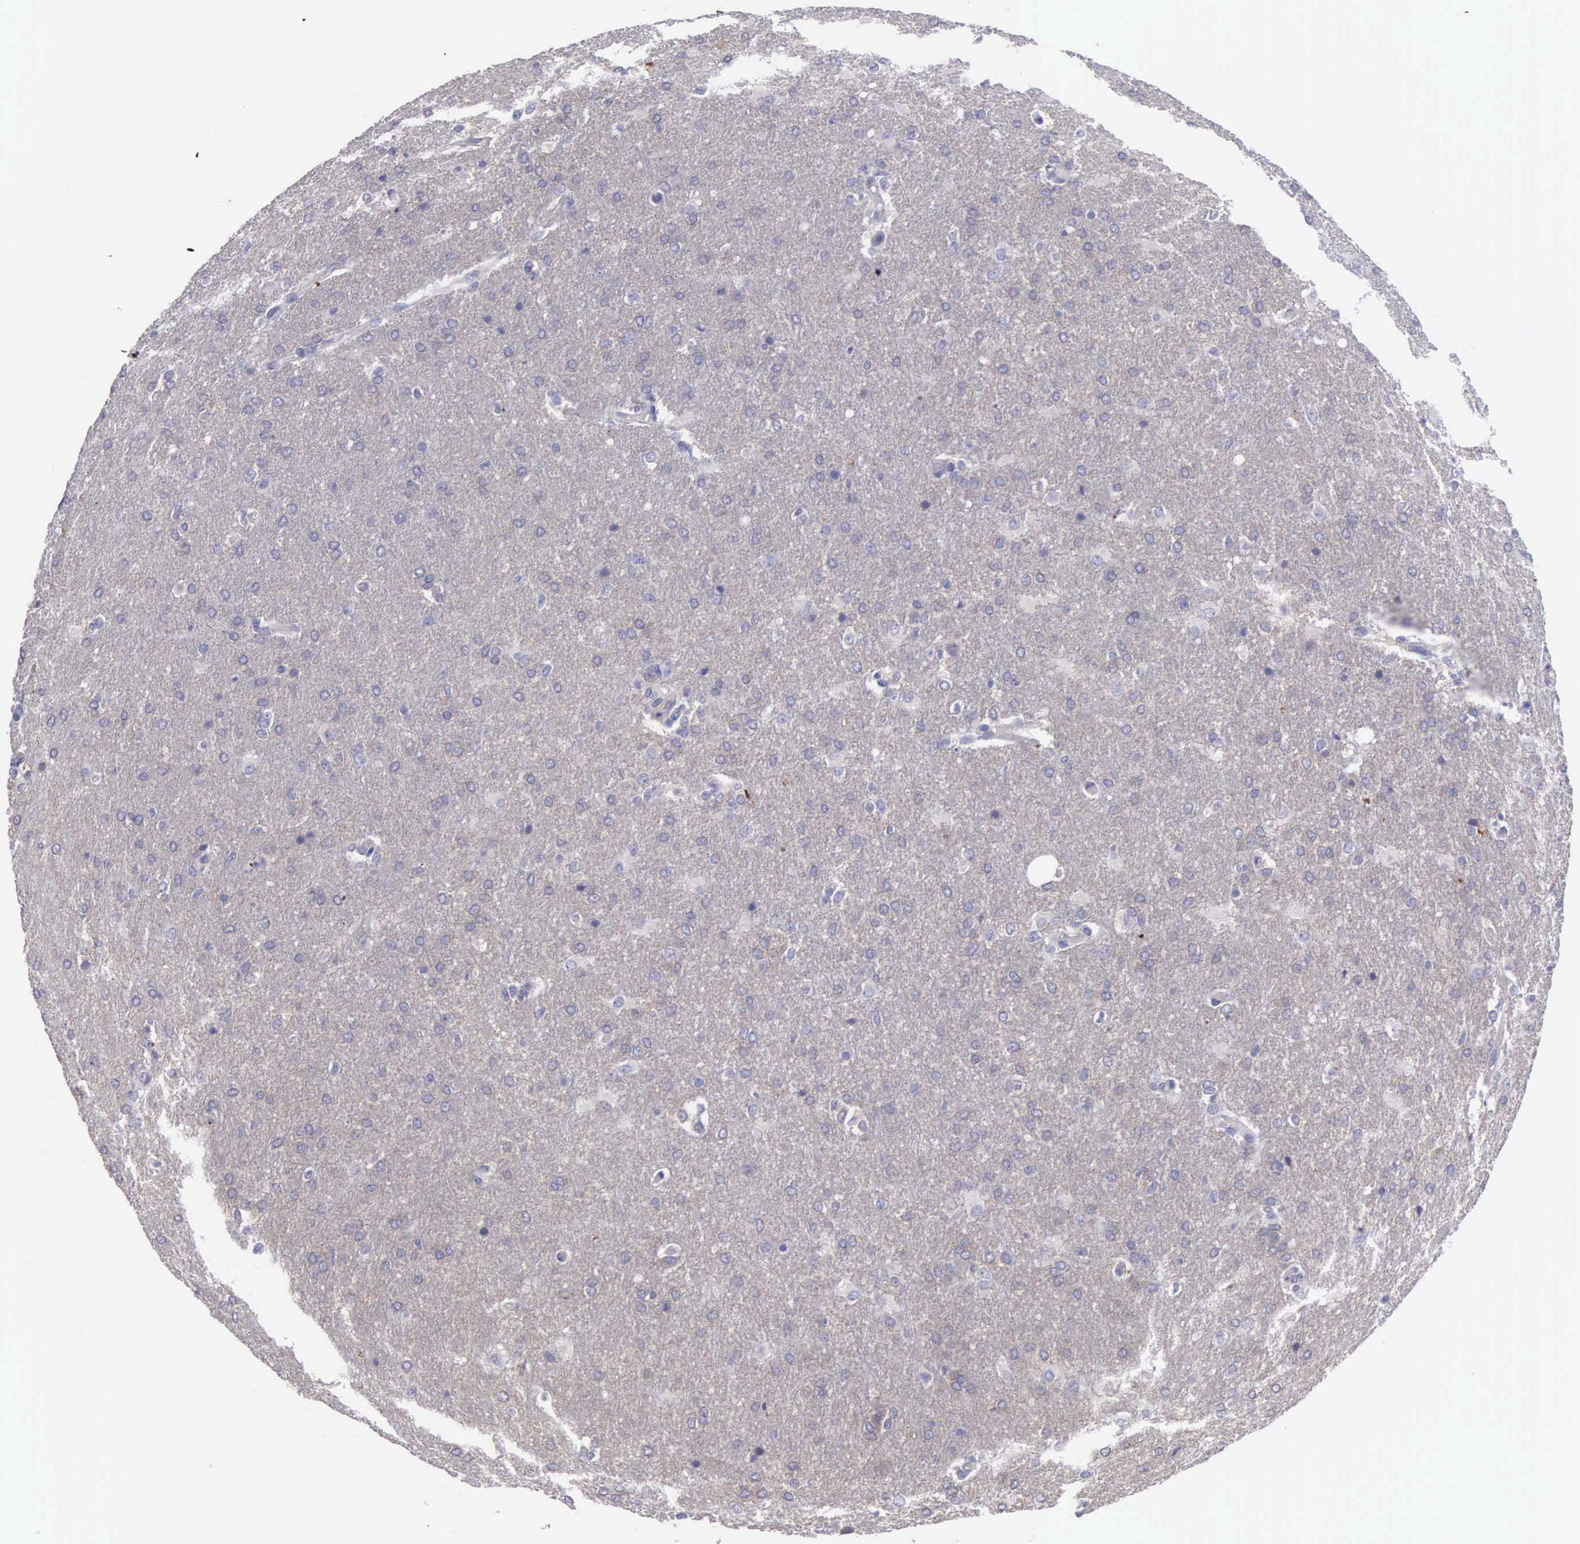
{"staining": {"intensity": "negative", "quantity": "none", "location": "none"}, "tissue": "glioma", "cell_type": "Tumor cells", "image_type": "cancer", "snomed": [{"axis": "morphology", "description": "Glioma, malignant, High grade"}, {"axis": "topography", "description": "Brain"}], "caption": "IHC photomicrograph of neoplastic tissue: glioma stained with DAB (3,3'-diaminobenzidine) reveals no significant protein positivity in tumor cells.", "gene": "SLITRK4", "patient": {"sex": "male", "age": 68}}